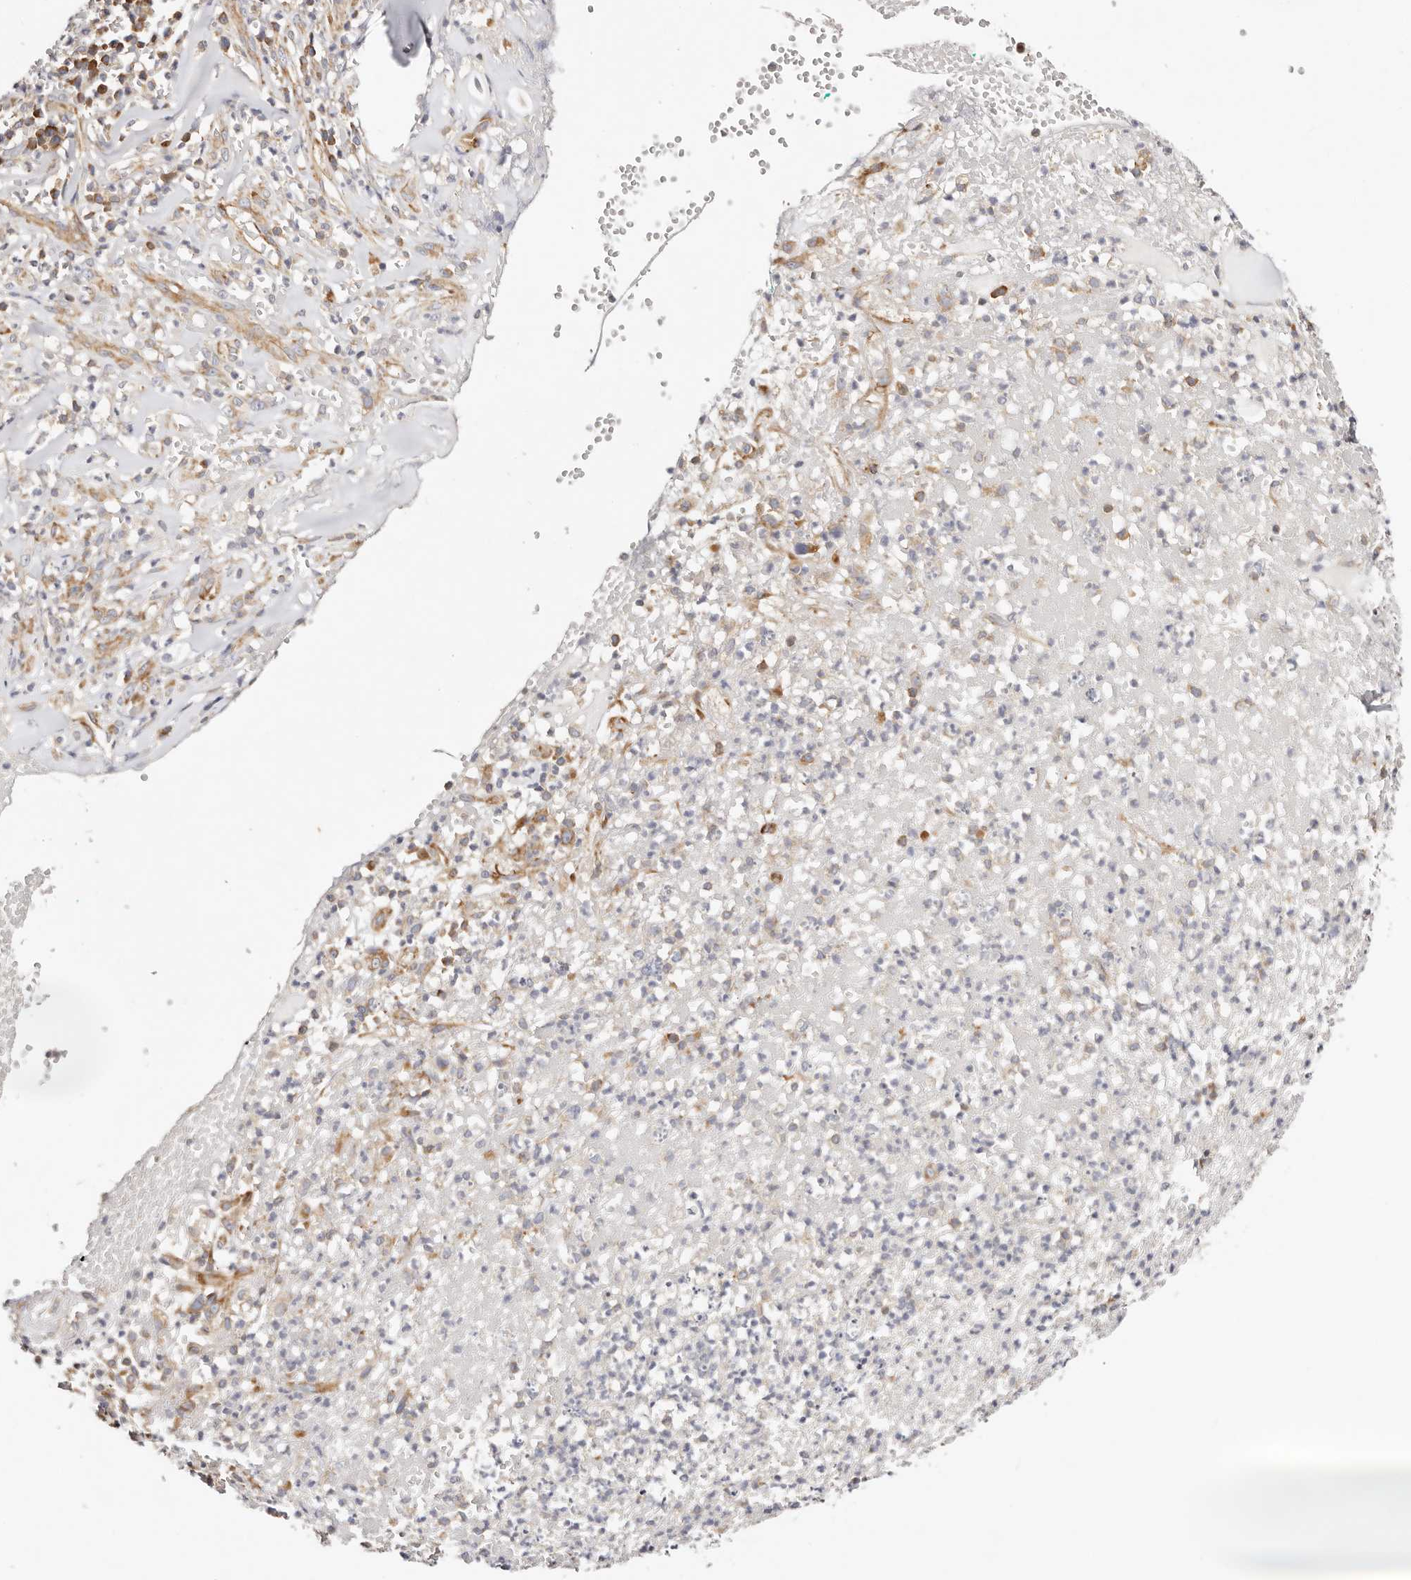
{"staining": {"intensity": "negative", "quantity": "none", "location": "none"}, "tissue": "adipose tissue", "cell_type": "Adipocytes", "image_type": "normal", "snomed": [{"axis": "morphology", "description": "Normal tissue, NOS"}, {"axis": "morphology", "description": "Basal cell carcinoma"}, {"axis": "topography", "description": "Cartilage tissue"}, {"axis": "topography", "description": "Nasopharynx"}, {"axis": "topography", "description": "Oral tissue"}], "caption": "IHC photomicrograph of normal adipose tissue: human adipose tissue stained with DAB (3,3'-diaminobenzidine) exhibits no significant protein positivity in adipocytes. (DAB (3,3'-diaminobenzidine) immunohistochemistry (IHC), high magnification).", "gene": "GNA13", "patient": {"sex": "female", "age": 77}}